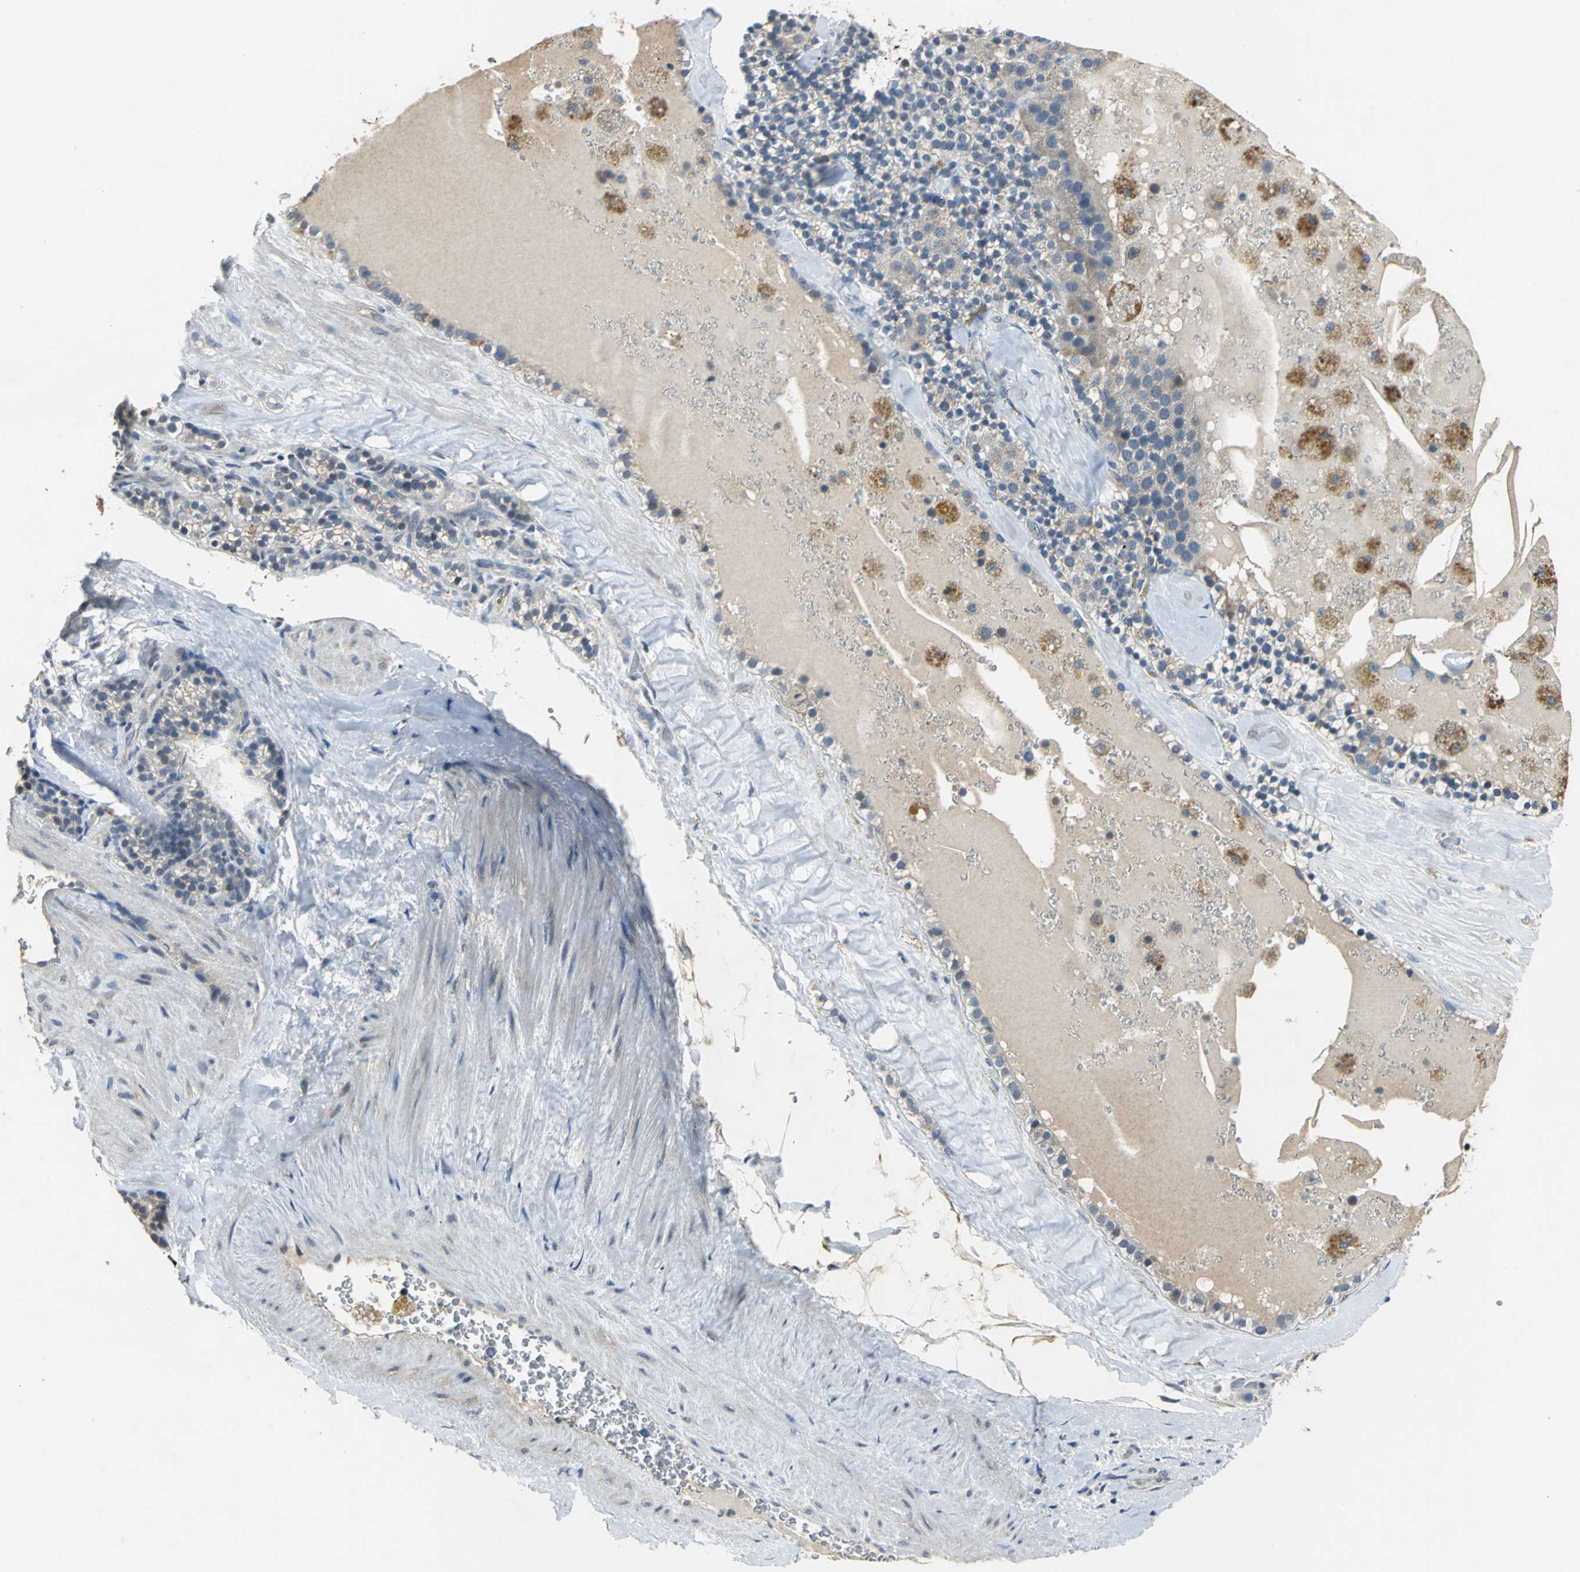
{"staining": {"intensity": "weak", "quantity": "25%-75%", "location": "cytoplasmic/membranous"}, "tissue": "parathyroid gland", "cell_type": "Glandular cells", "image_type": "normal", "snomed": [{"axis": "morphology", "description": "Normal tissue, NOS"}, {"axis": "morphology", "description": "Adenoma, NOS"}, {"axis": "topography", "description": "Parathyroid gland"}], "caption": "The histopathology image exhibits staining of normal parathyroid gland, revealing weak cytoplasmic/membranous protein expression (brown color) within glandular cells. (Stains: DAB in brown, nuclei in blue, Microscopy: brightfield microscopy at high magnification).", "gene": "JADE3", "patient": {"sex": "female", "age": 86}}